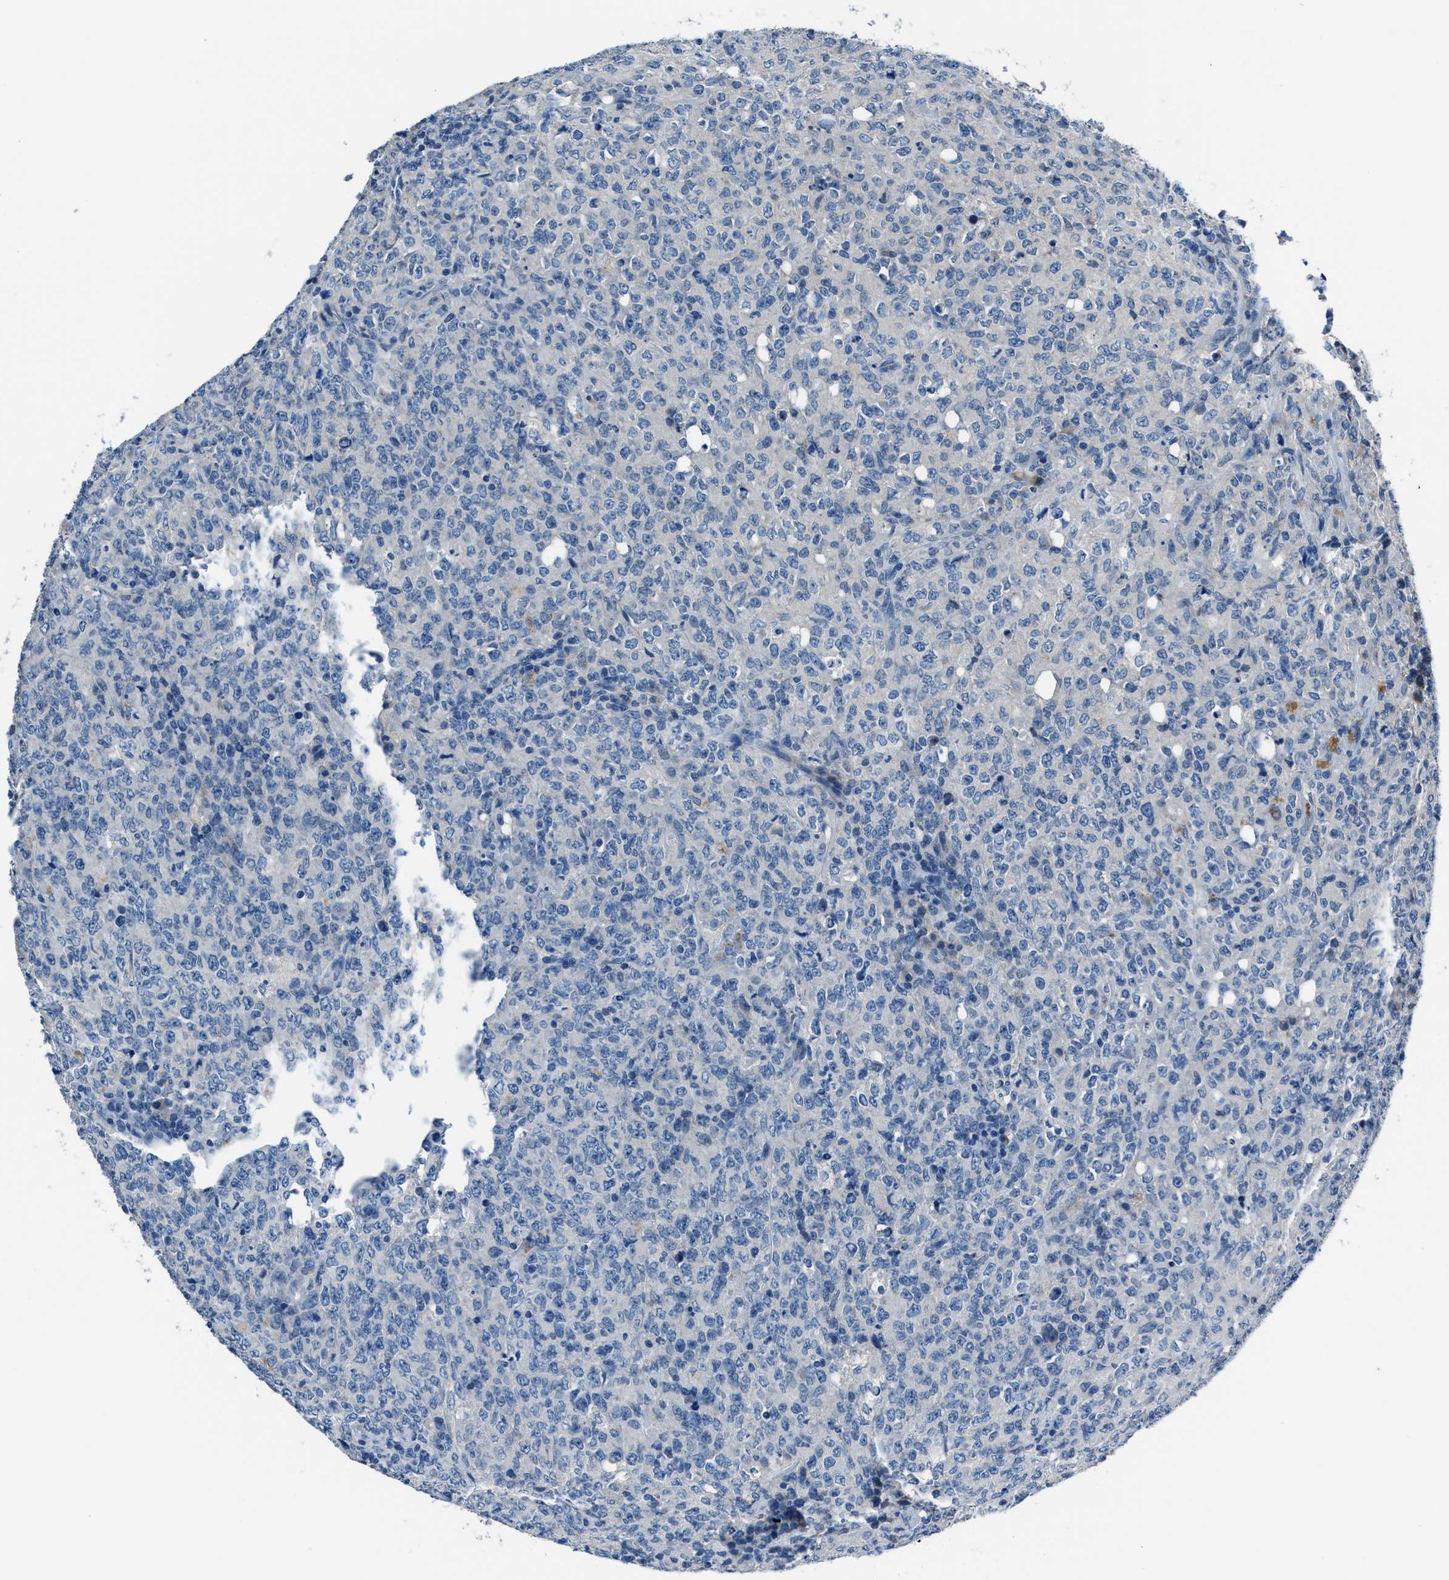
{"staining": {"intensity": "negative", "quantity": "none", "location": "none"}, "tissue": "lymphoma", "cell_type": "Tumor cells", "image_type": "cancer", "snomed": [{"axis": "morphology", "description": "Malignant lymphoma, non-Hodgkin's type, High grade"}, {"axis": "topography", "description": "Tonsil"}], "caption": "A histopathology image of lymphoma stained for a protein shows no brown staining in tumor cells.", "gene": "ADAM2", "patient": {"sex": "female", "age": 36}}